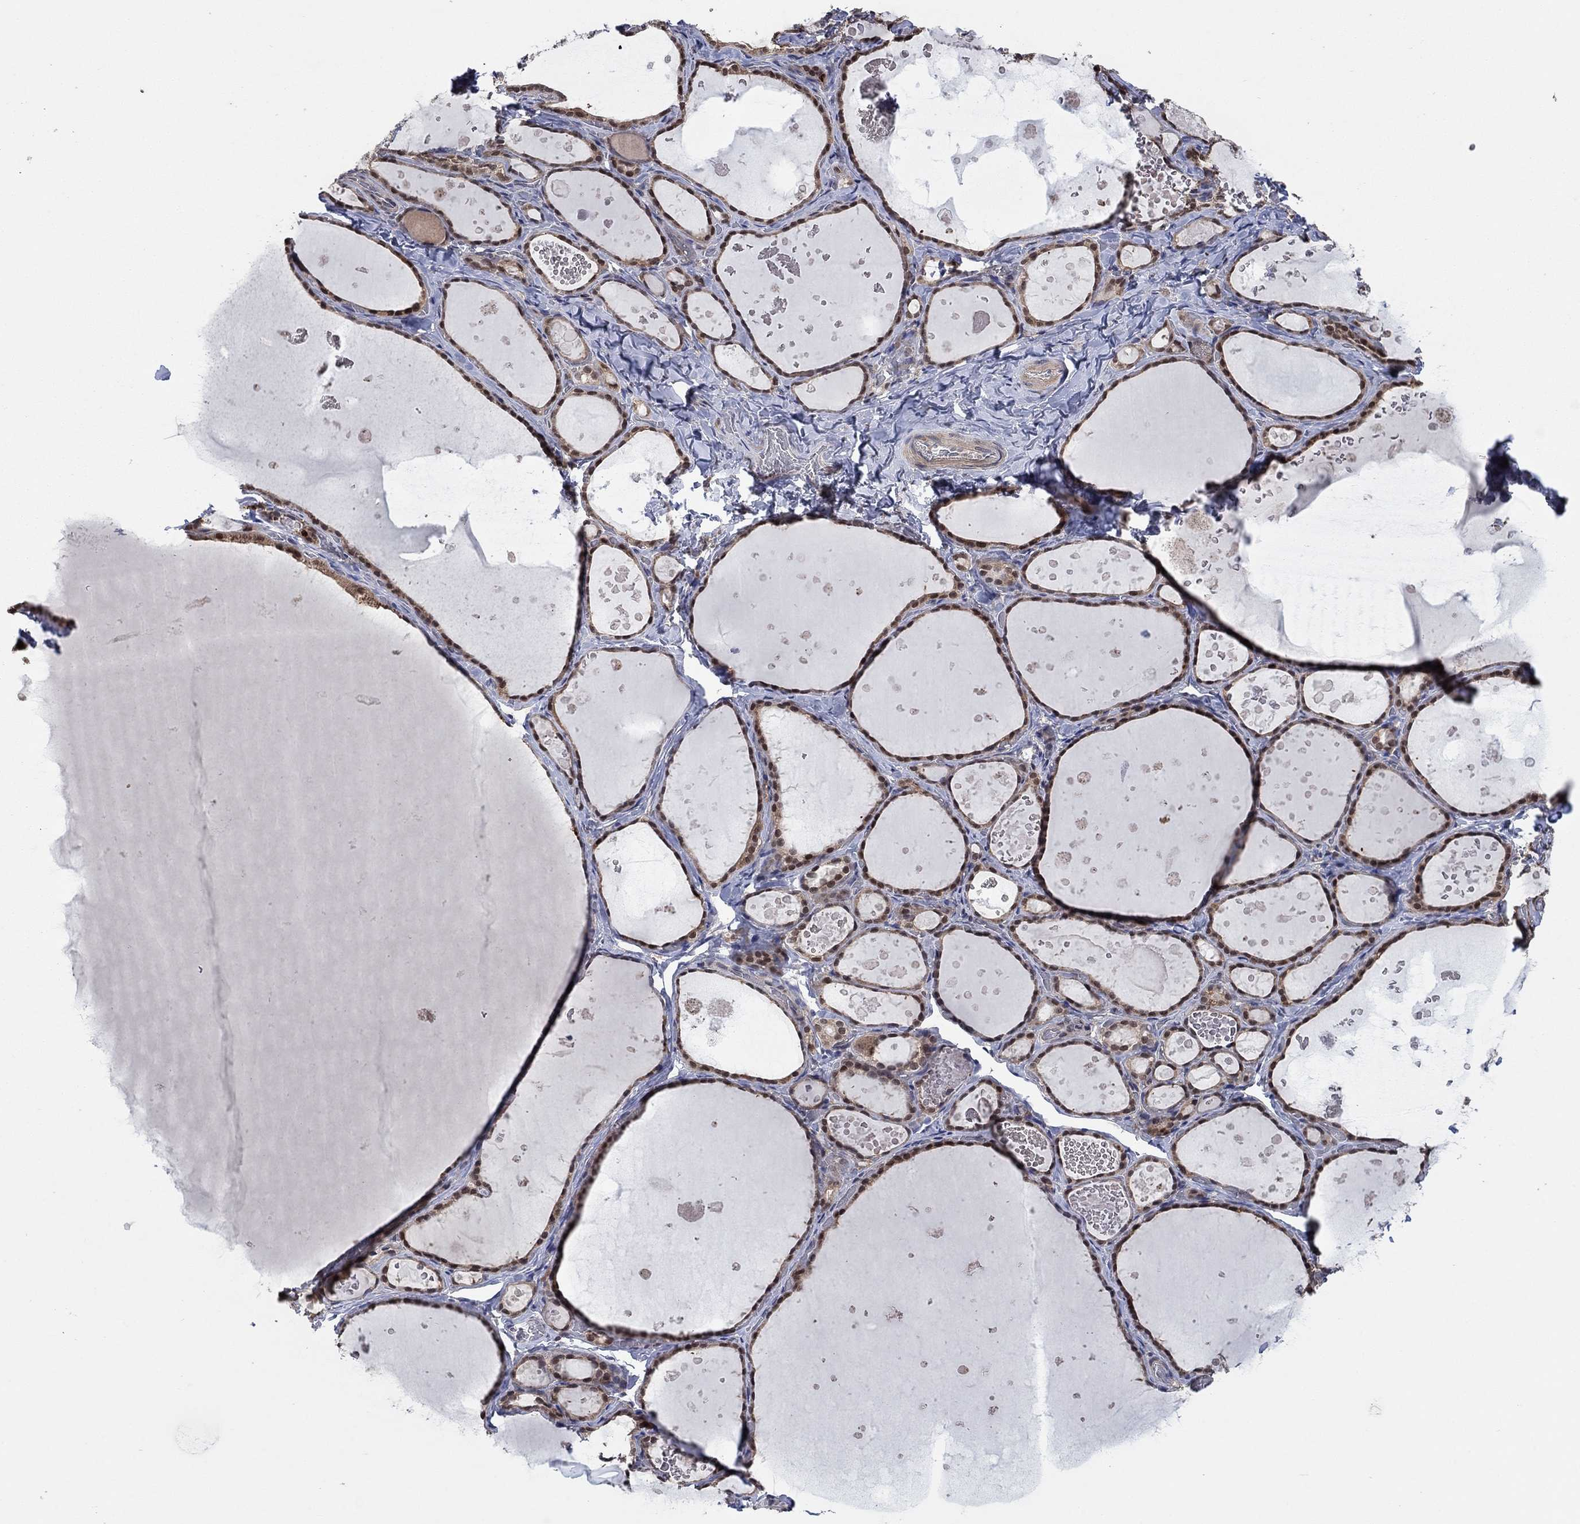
{"staining": {"intensity": "moderate", "quantity": ">75%", "location": "cytoplasmic/membranous,nuclear"}, "tissue": "thyroid gland", "cell_type": "Glandular cells", "image_type": "normal", "snomed": [{"axis": "morphology", "description": "Normal tissue, NOS"}, {"axis": "topography", "description": "Thyroid gland"}], "caption": "Glandular cells exhibit moderate cytoplasmic/membranous,nuclear expression in about >75% of cells in benign thyroid gland.", "gene": "IAH1", "patient": {"sex": "female", "age": 56}}